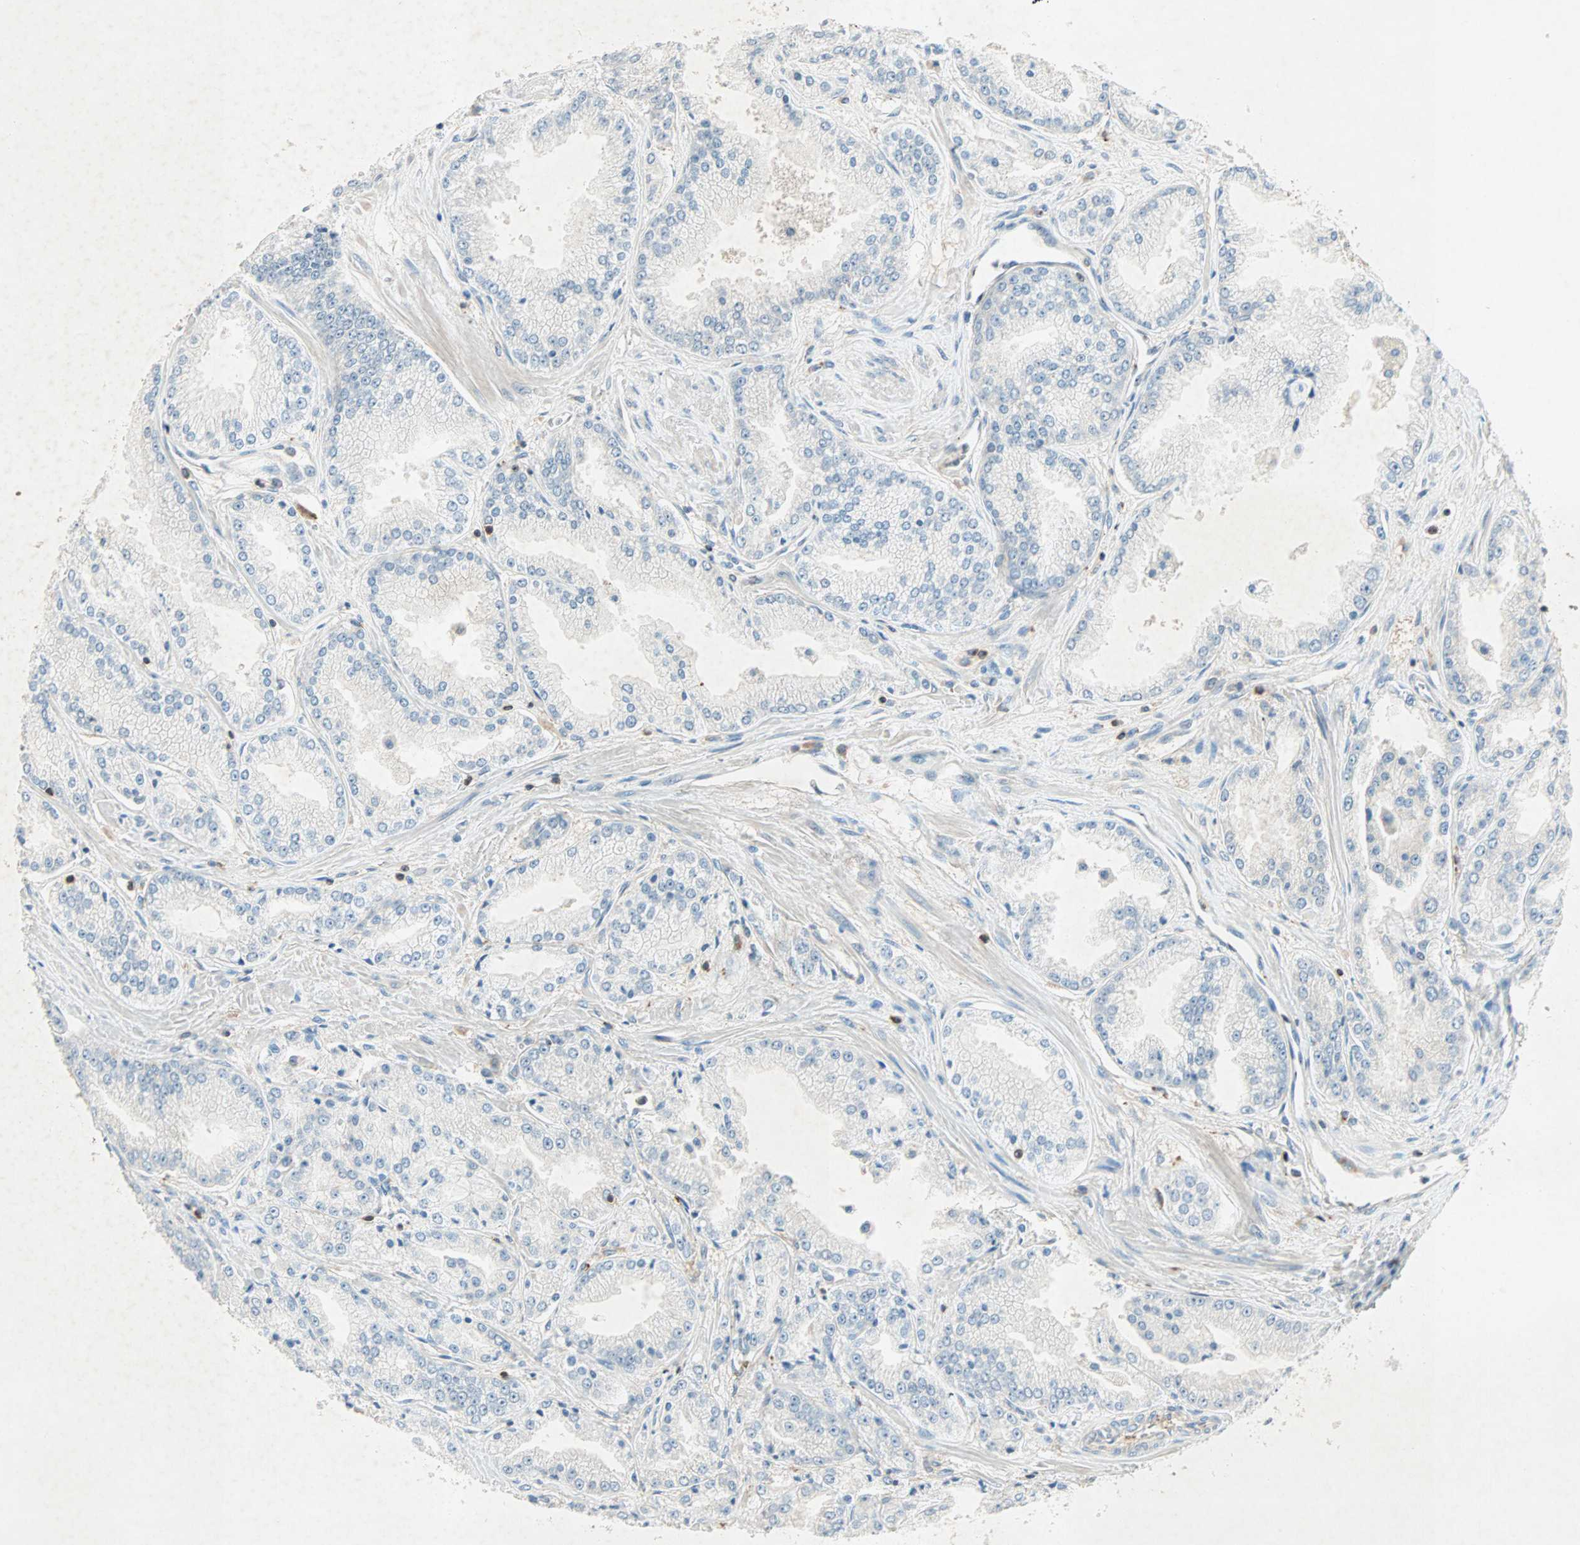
{"staining": {"intensity": "negative", "quantity": "none", "location": "none"}, "tissue": "prostate cancer", "cell_type": "Tumor cells", "image_type": "cancer", "snomed": [{"axis": "morphology", "description": "Adenocarcinoma, High grade"}, {"axis": "topography", "description": "Prostate"}], "caption": "Prostate cancer (high-grade adenocarcinoma) stained for a protein using immunohistochemistry (IHC) displays no positivity tumor cells.", "gene": "TEC", "patient": {"sex": "male", "age": 61}}